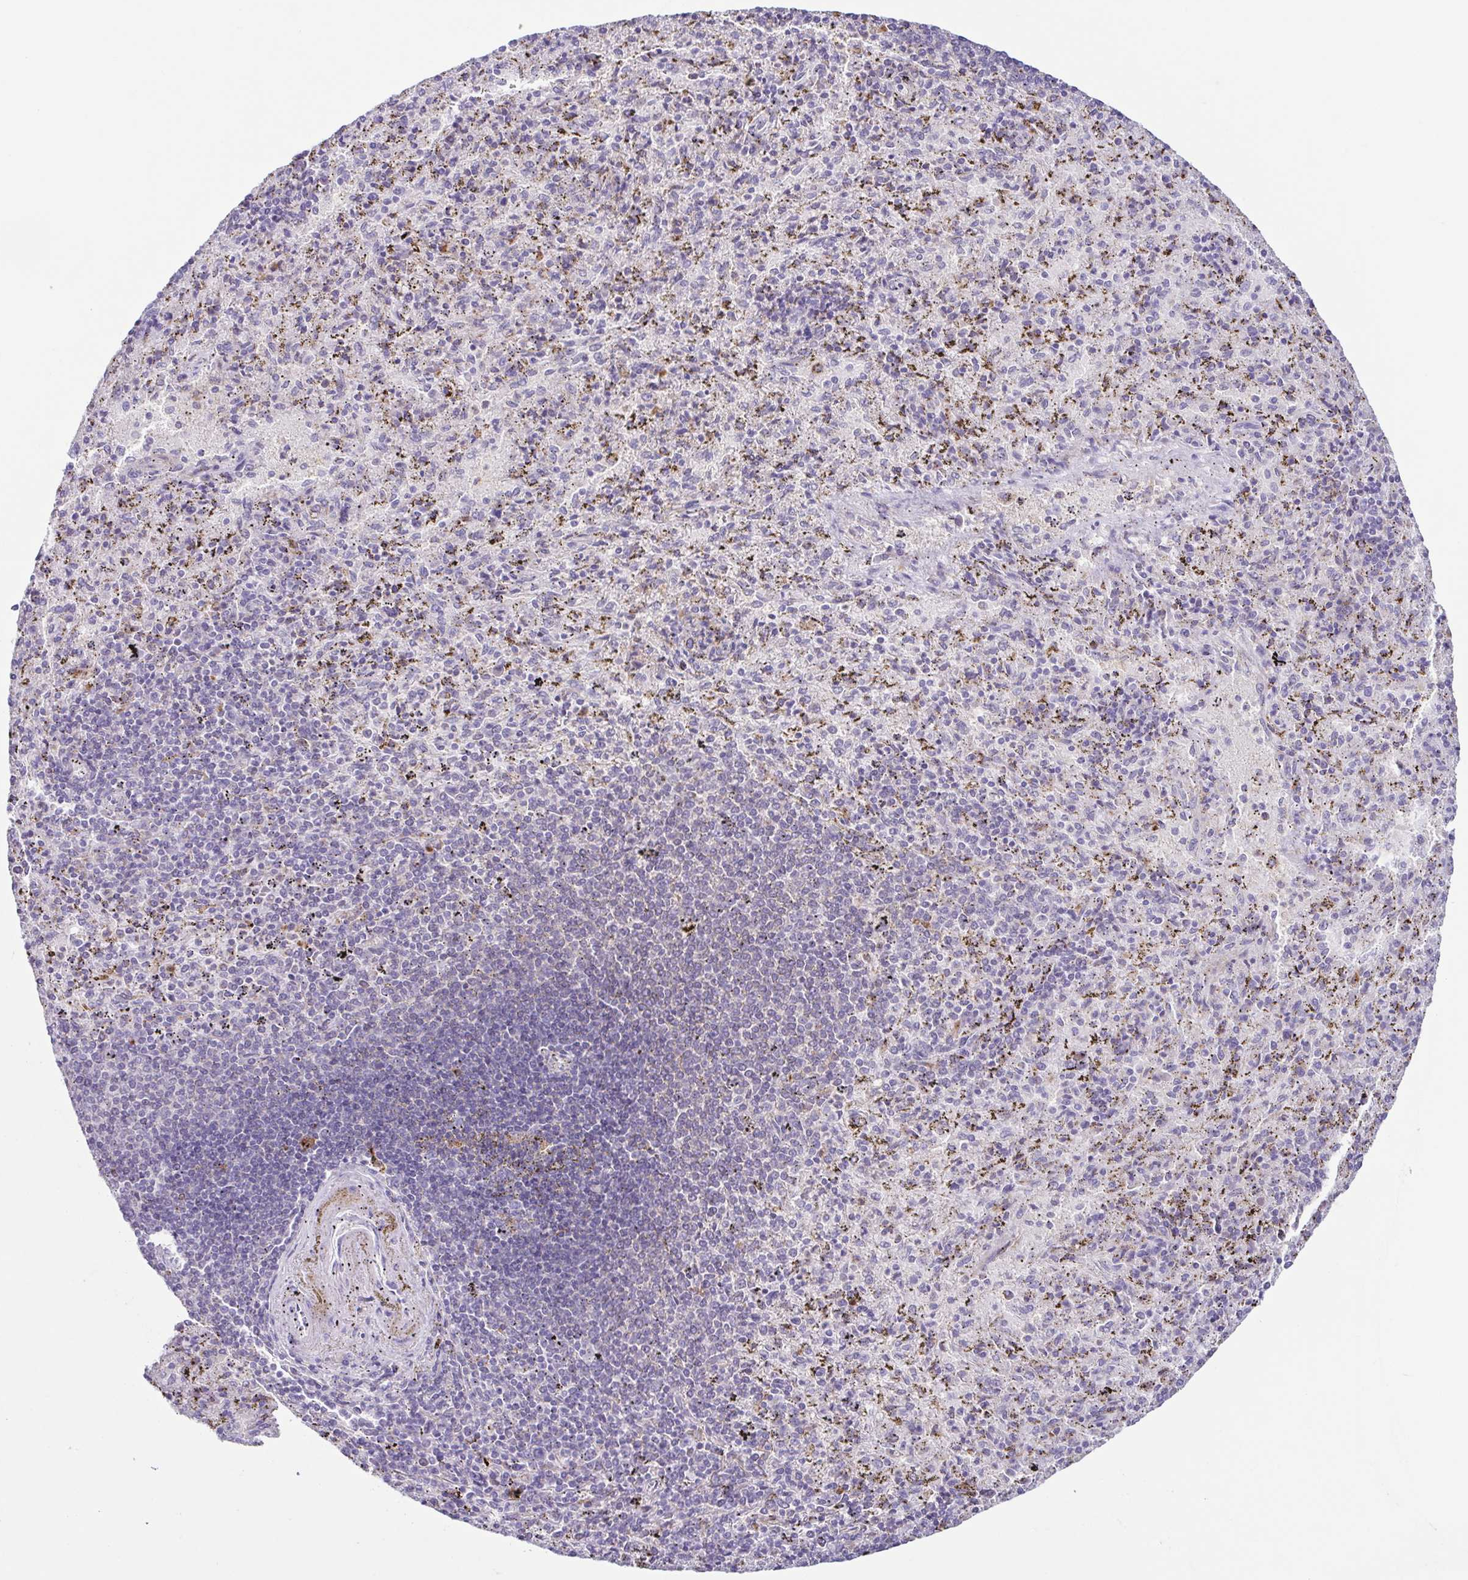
{"staining": {"intensity": "moderate", "quantity": "<25%", "location": "cytoplasmic/membranous"}, "tissue": "spleen", "cell_type": "Cells in red pulp", "image_type": "normal", "snomed": [{"axis": "morphology", "description": "Normal tissue, NOS"}, {"axis": "topography", "description": "Spleen"}], "caption": "Immunohistochemical staining of unremarkable spleen shows moderate cytoplasmic/membranous protein staining in about <25% of cells in red pulp.", "gene": "ATP6V1G2", "patient": {"sex": "male", "age": 57}}